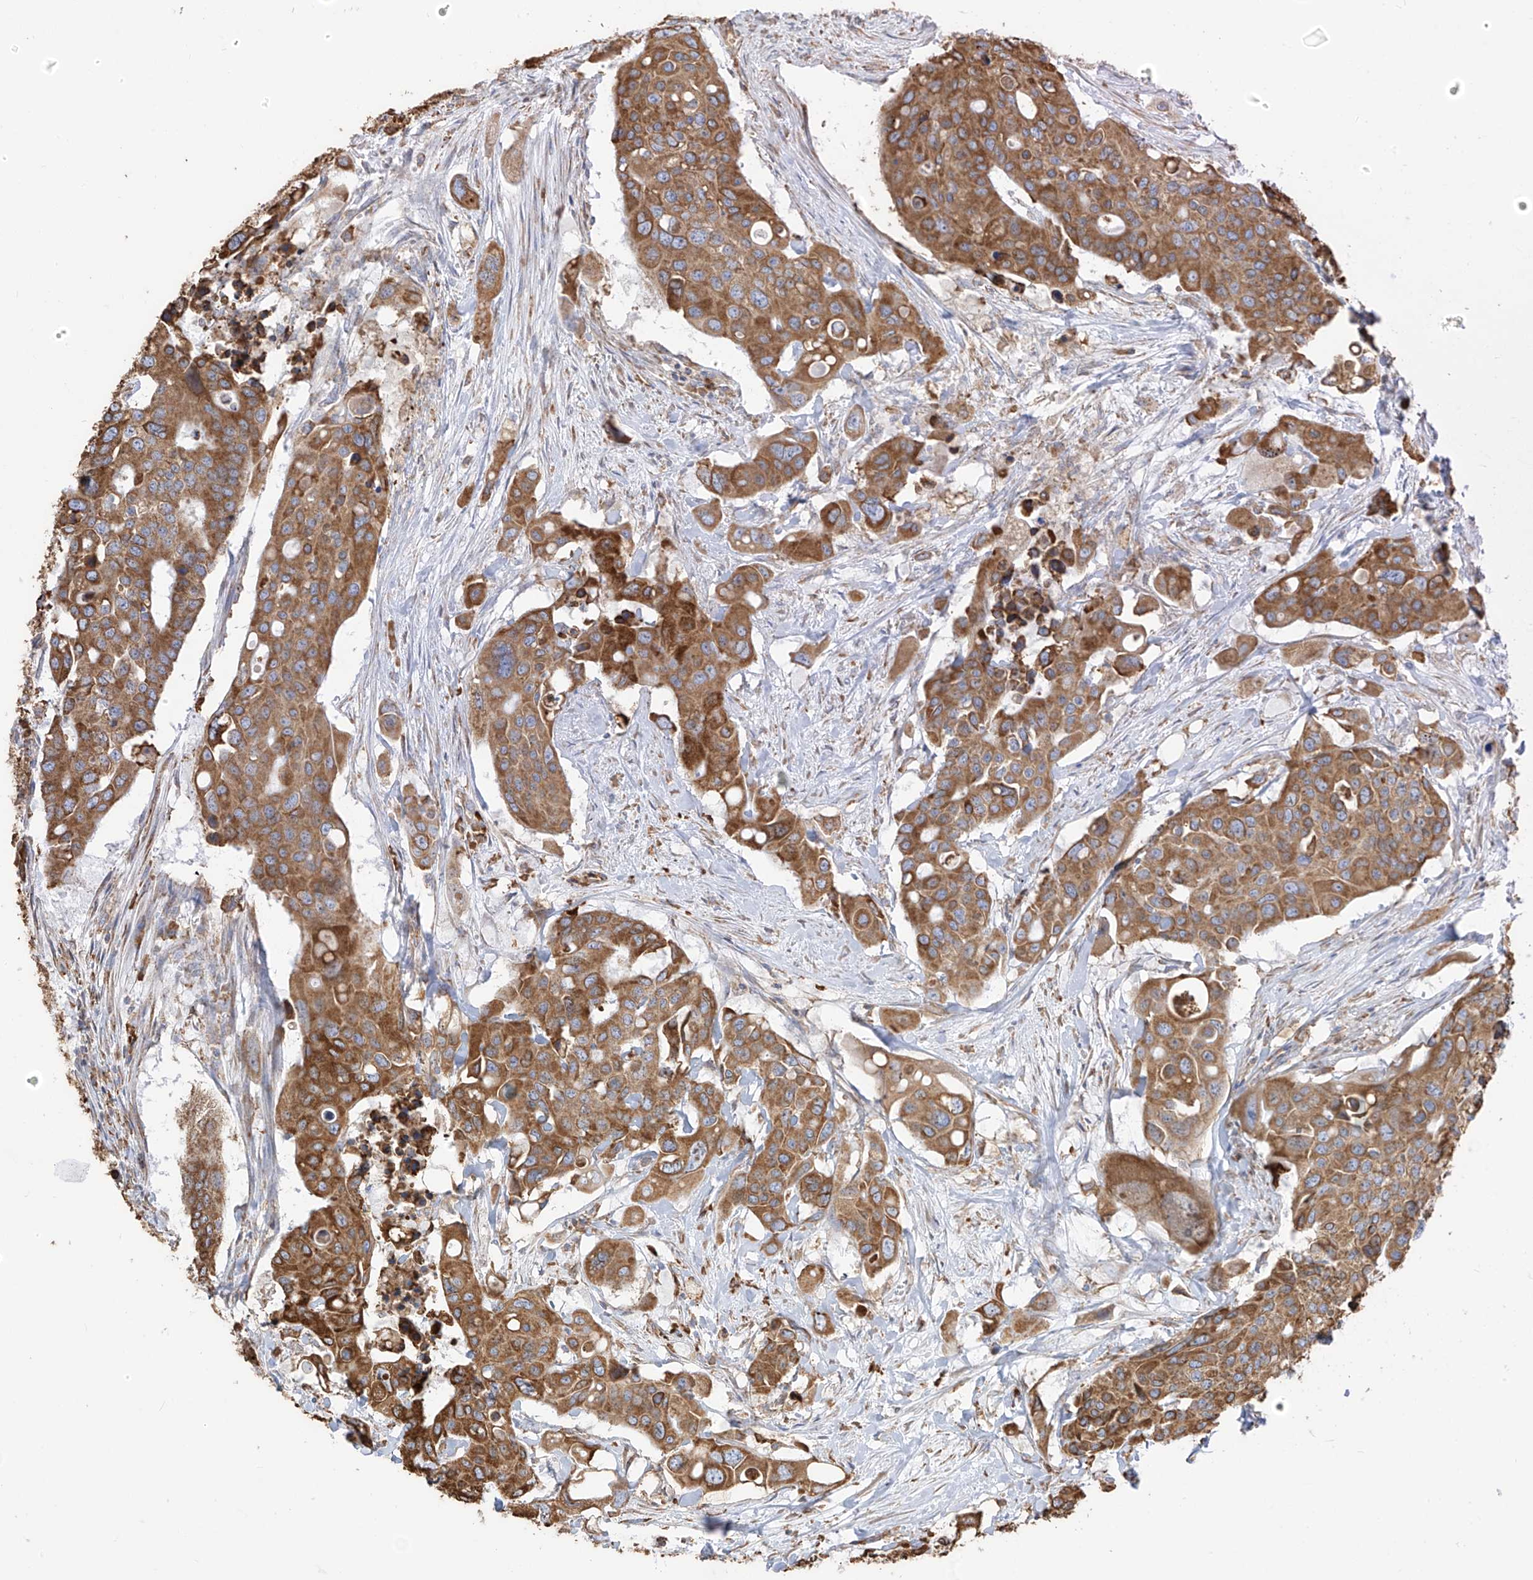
{"staining": {"intensity": "moderate", "quantity": ">75%", "location": "cytoplasmic/membranous"}, "tissue": "colorectal cancer", "cell_type": "Tumor cells", "image_type": "cancer", "snomed": [{"axis": "morphology", "description": "Adenocarcinoma, NOS"}, {"axis": "topography", "description": "Colon"}], "caption": "This photomicrograph reveals colorectal adenocarcinoma stained with immunohistochemistry to label a protein in brown. The cytoplasmic/membranous of tumor cells show moderate positivity for the protein. Nuclei are counter-stained blue.", "gene": "PDIA6", "patient": {"sex": "male", "age": 77}}